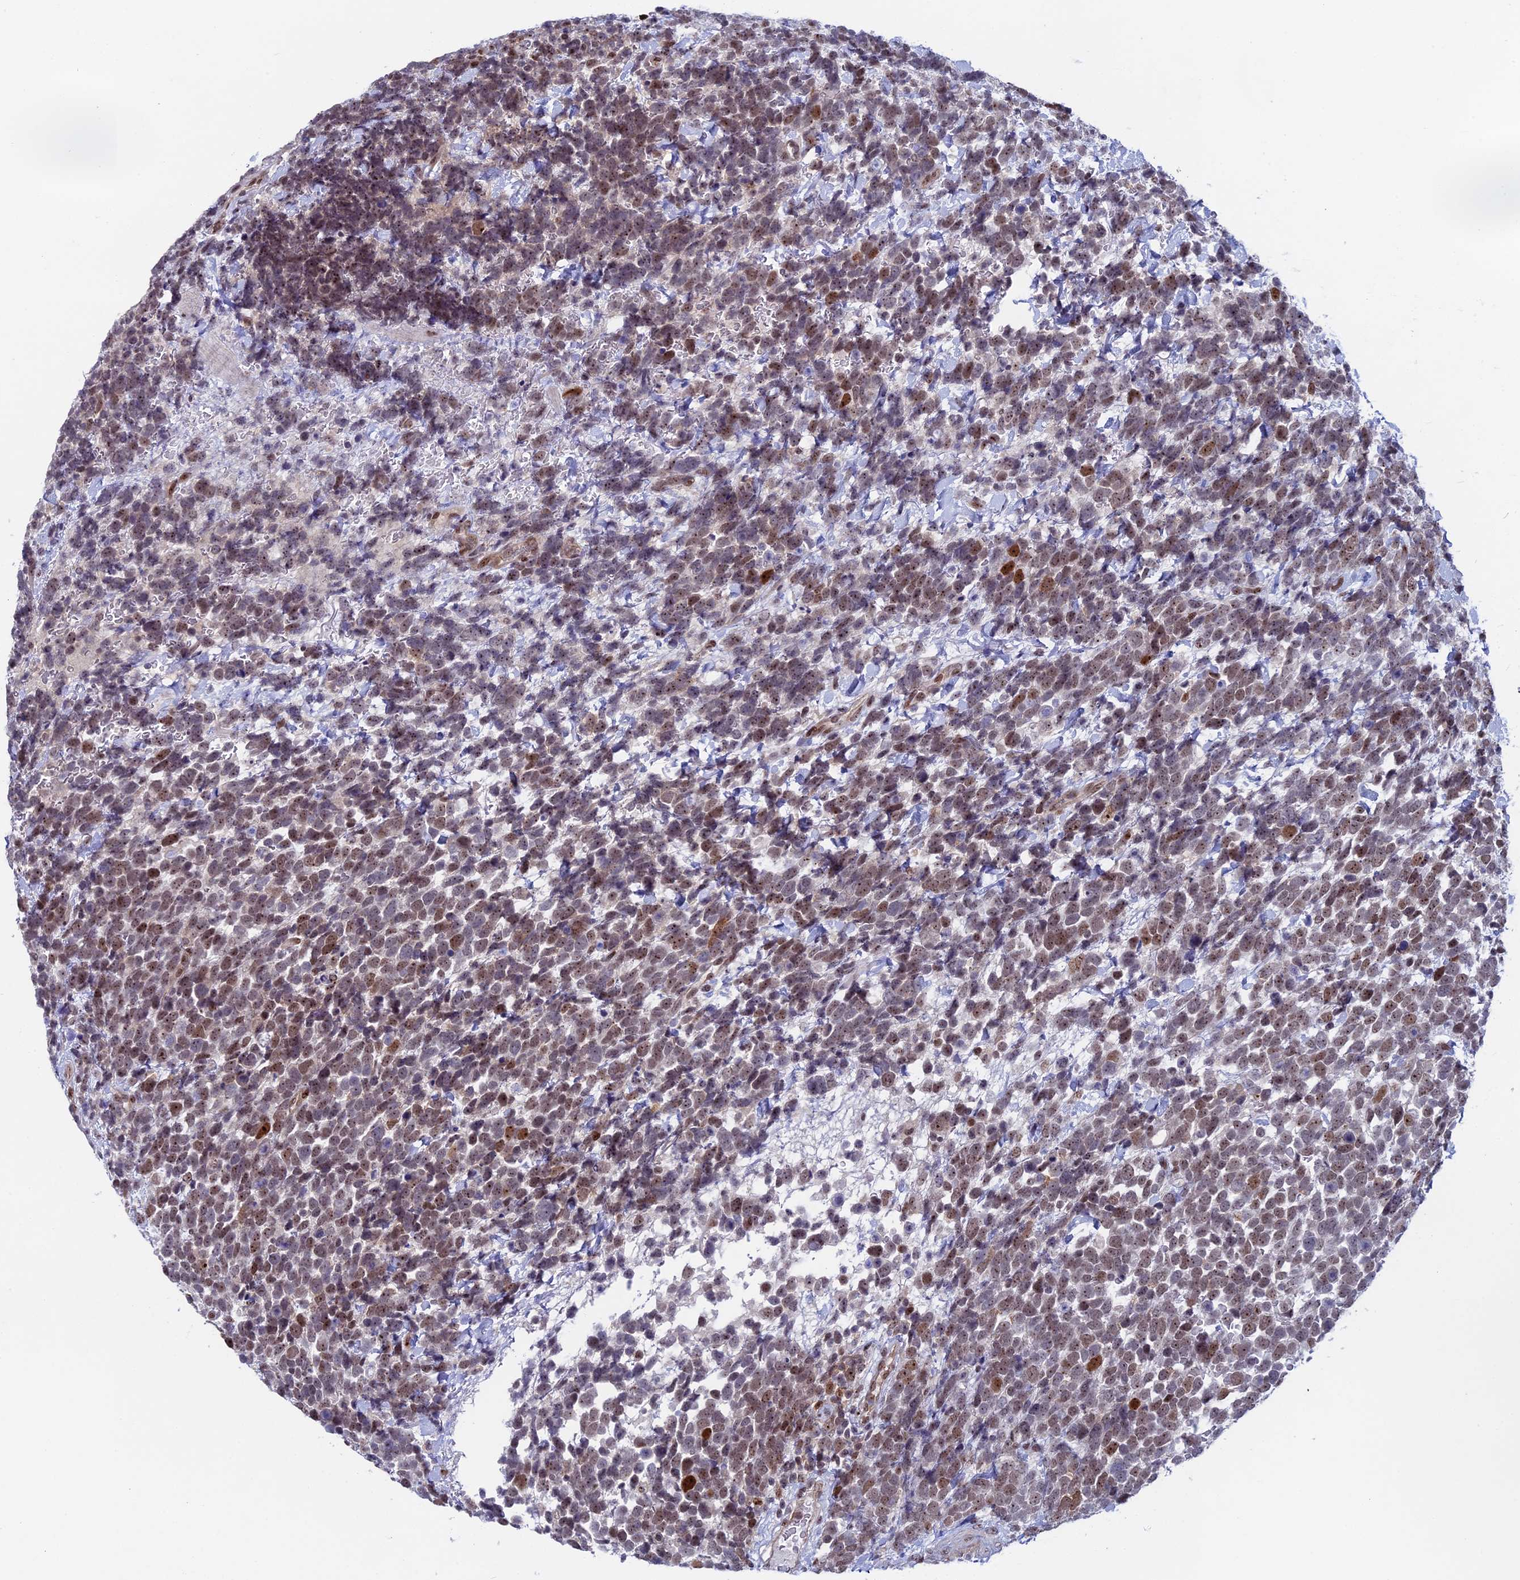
{"staining": {"intensity": "moderate", "quantity": ">75%", "location": "nuclear"}, "tissue": "urothelial cancer", "cell_type": "Tumor cells", "image_type": "cancer", "snomed": [{"axis": "morphology", "description": "Urothelial carcinoma, High grade"}, {"axis": "topography", "description": "Urinary bladder"}], "caption": "Urothelial cancer was stained to show a protein in brown. There is medium levels of moderate nuclear expression in about >75% of tumor cells.", "gene": "CCDC86", "patient": {"sex": "female", "age": 82}}